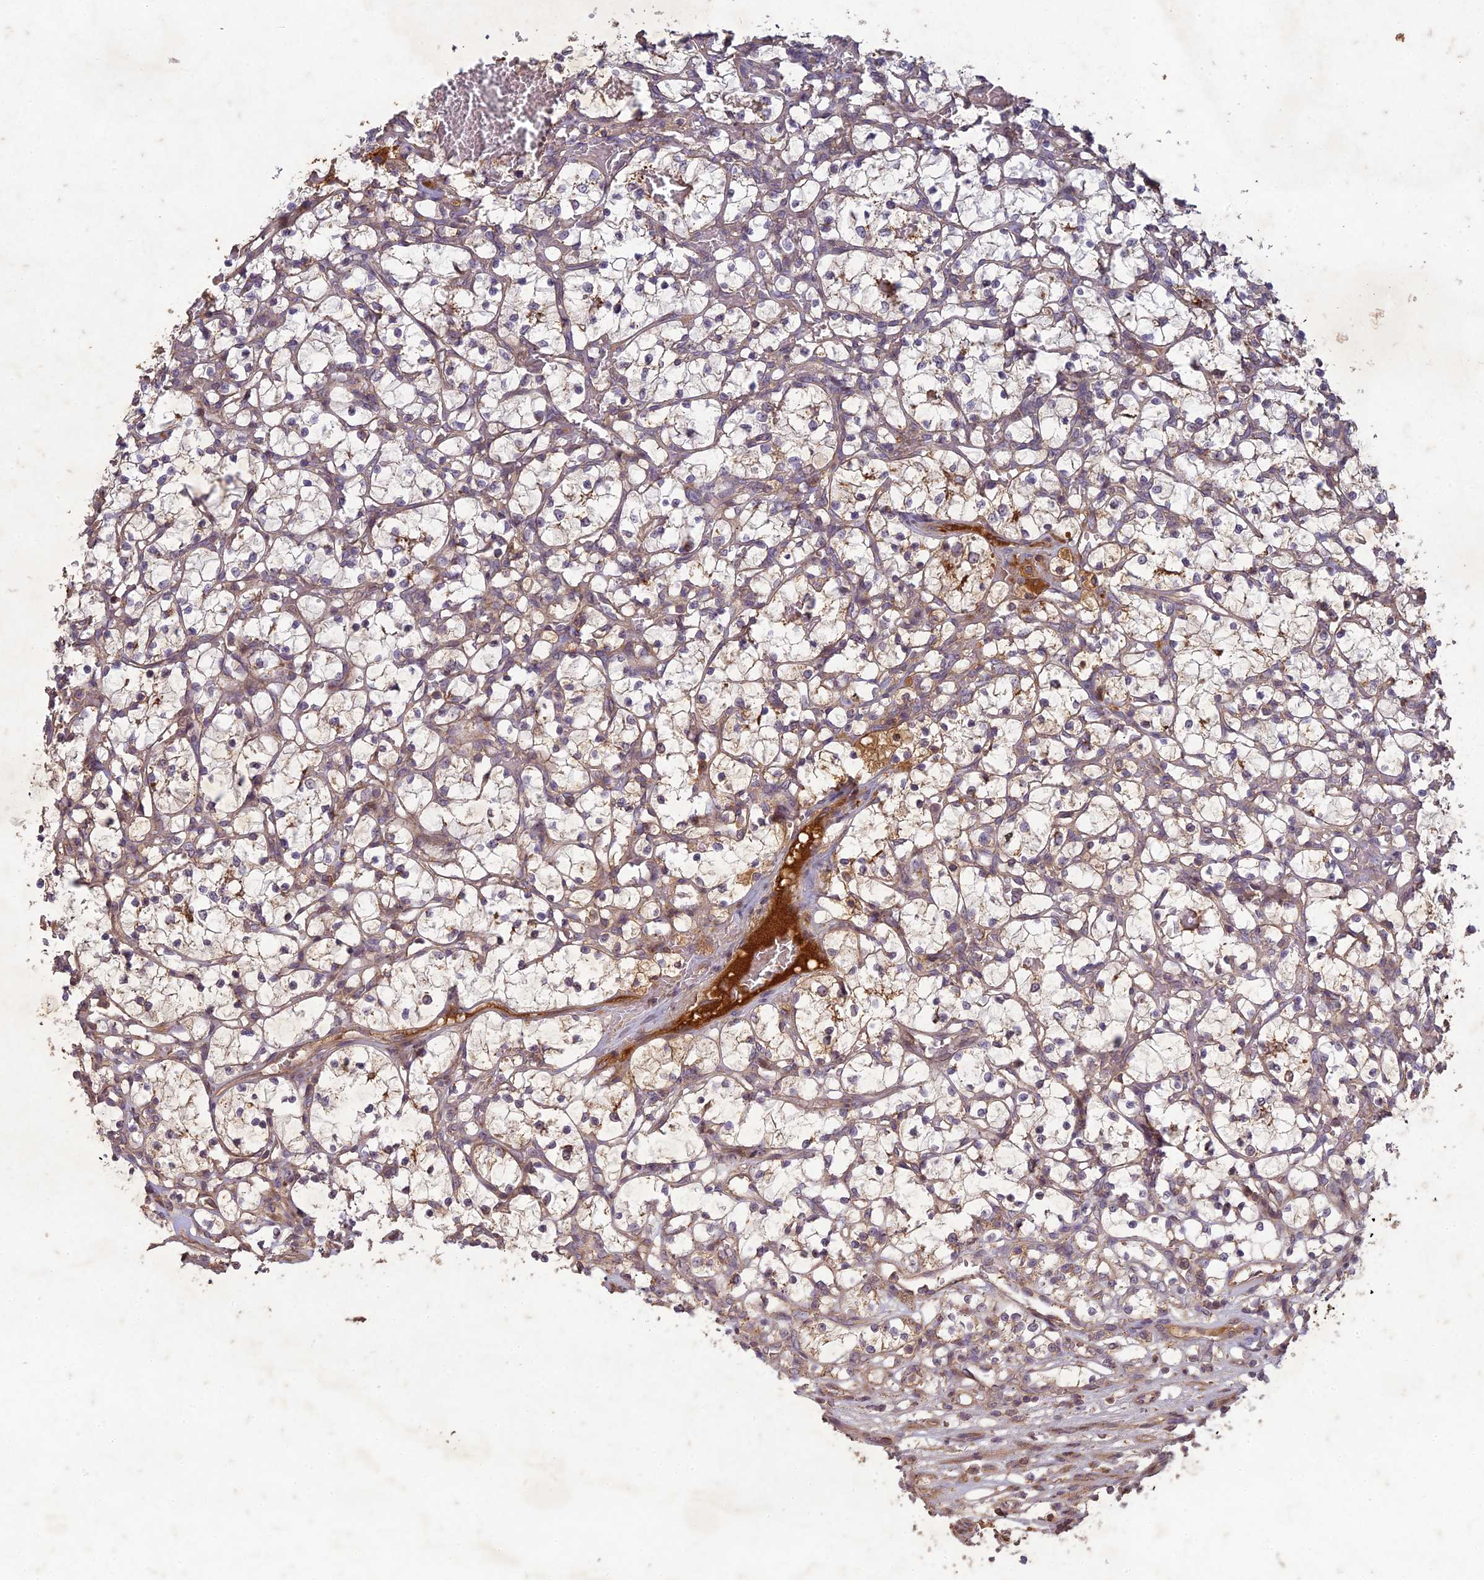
{"staining": {"intensity": "weak", "quantity": "<25%", "location": "cytoplasmic/membranous"}, "tissue": "renal cancer", "cell_type": "Tumor cells", "image_type": "cancer", "snomed": [{"axis": "morphology", "description": "Adenocarcinoma, NOS"}, {"axis": "topography", "description": "Kidney"}], "caption": "Adenocarcinoma (renal) was stained to show a protein in brown. There is no significant positivity in tumor cells. (DAB (3,3'-diaminobenzidine) IHC, high magnification).", "gene": "TCF25", "patient": {"sex": "female", "age": 69}}